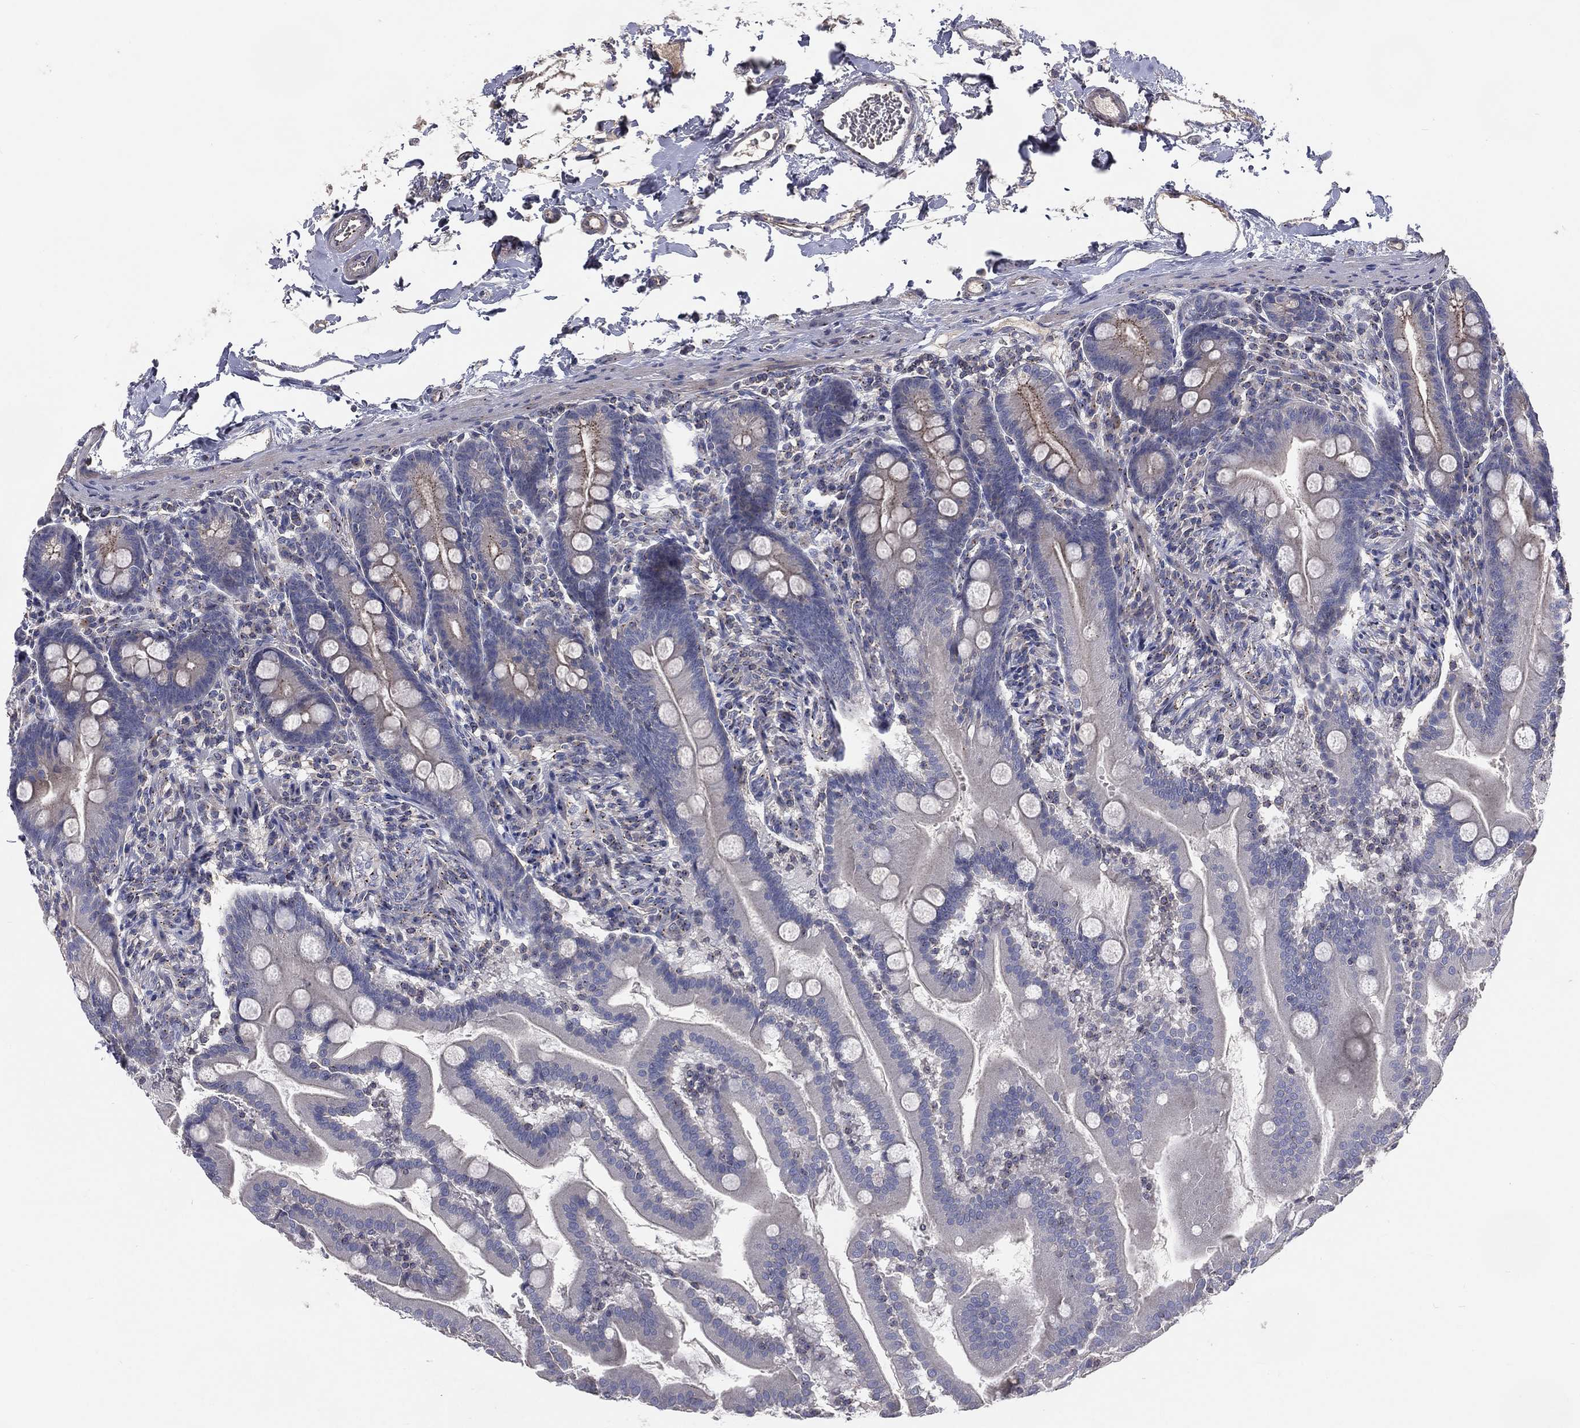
{"staining": {"intensity": "weak", "quantity": "<25%", "location": "cytoplasmic/membranous"}, "tissue": "small intestine", "cell_type": "Glandular cells", "image_type": "normal", "snomed": [{"axis": "morphology", "description": "Normal tissue, NOS"}, {"axis": "topography", "description": "Small intestine"}], "caption": "Immunohistochemistry (IHC) image of unremarkable small intestine: small intestine stained with DAB shows no significant protein expression in glandular cells.", "gene": "CROCC", "patient": {"sex": "female", "age": 44}}